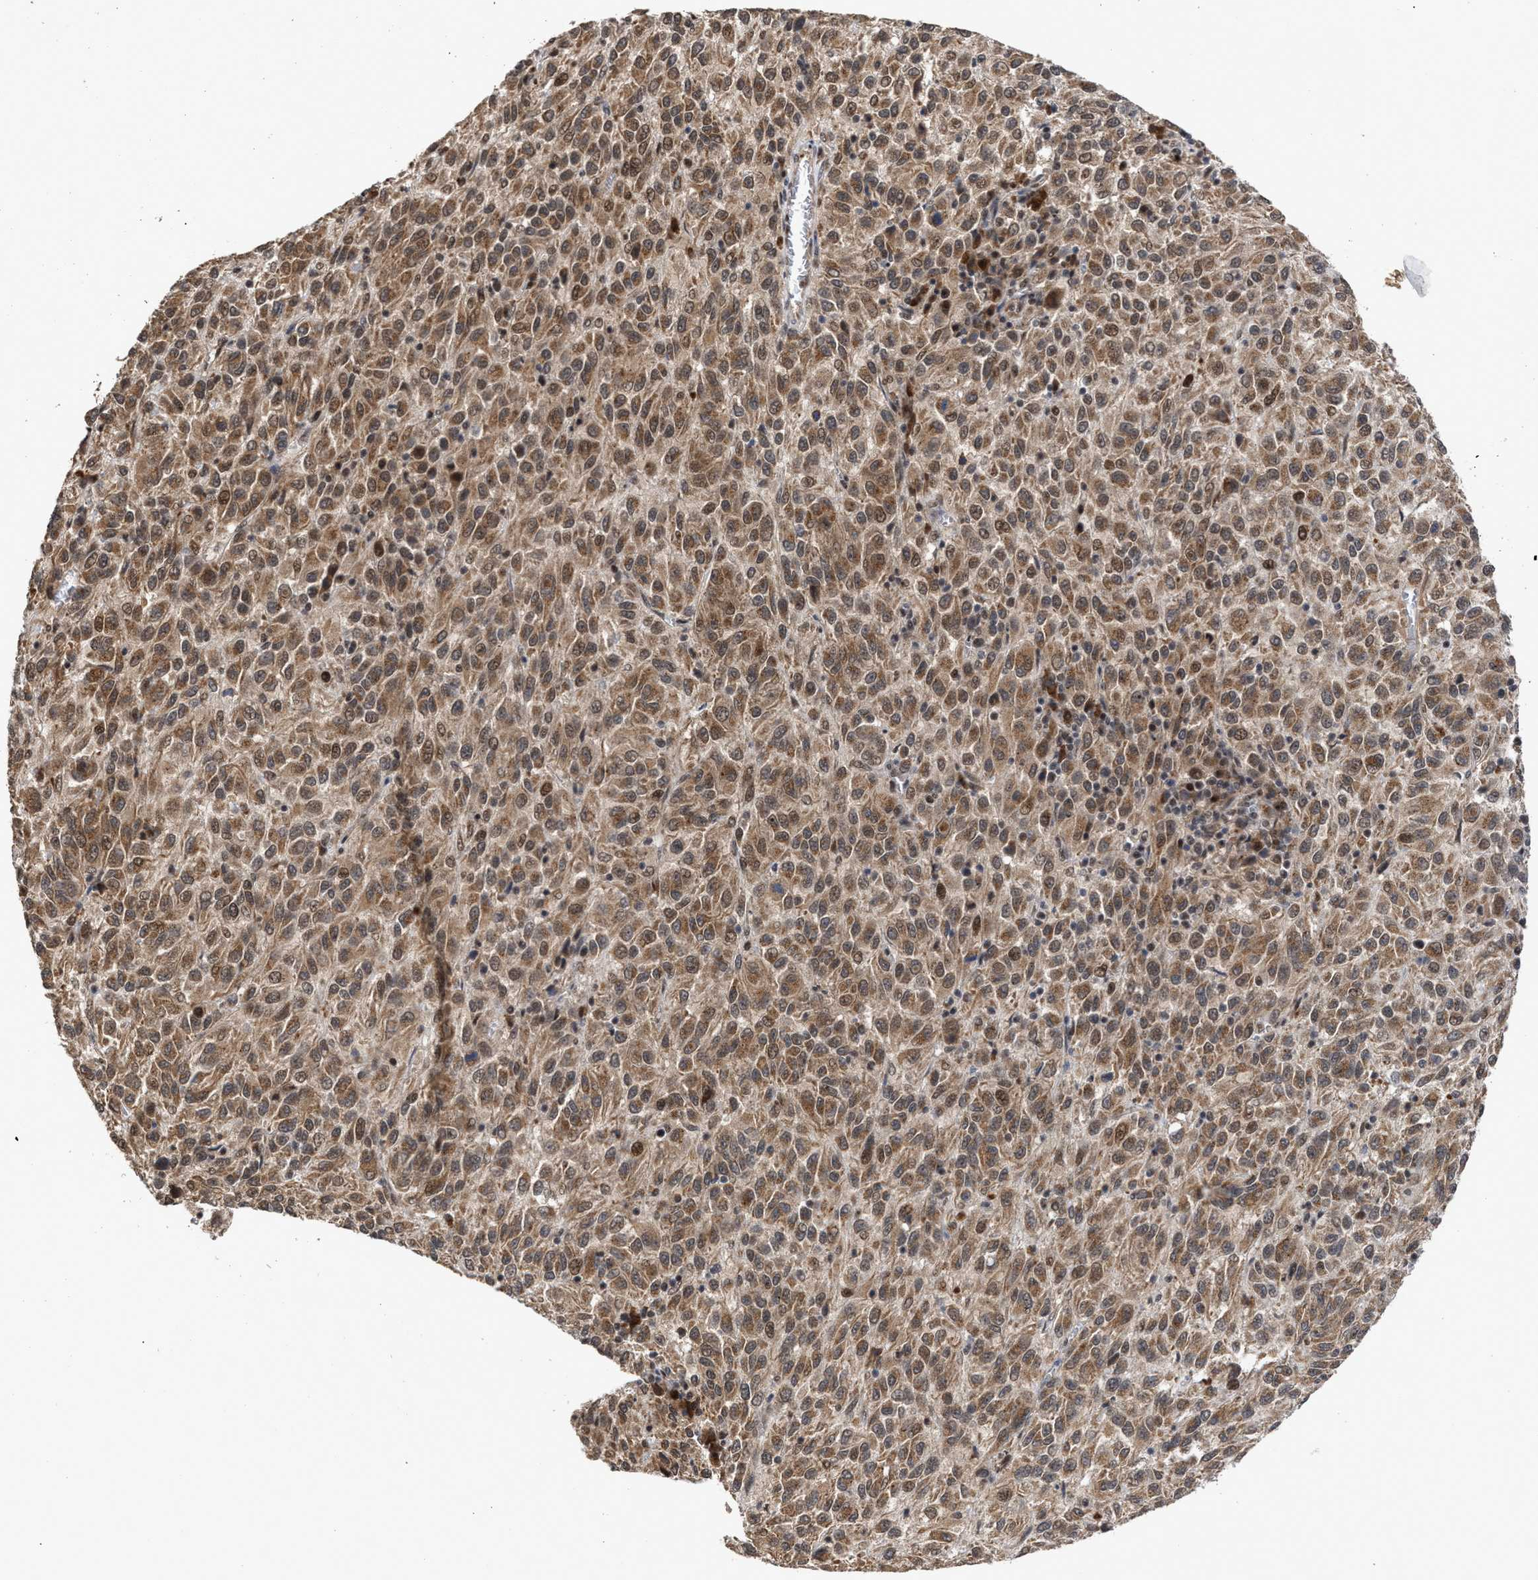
{"staining": {"intensity": "moderate", "quantity": ">75%", "location": "cytoplasmic/membranous"}, "tissue": "melanoma", "cell_type": "Tumor cells", "image_type": "cancer", "snomed": [{"axis": "morphology", "description": "Malignant melanoma, Metastatic site"}, {"axis": "topography", "description": "Lung"}], "caption": "The photomicrograph displays immunohistochemical staining of malignant melanoma (metastatic site). There is moderate cytoplasmic/membranous staining is appreciated in approximately >75% of tumor cells.", "gene": "MKNK2", "patient": {"sex": "male", "age": 64}}